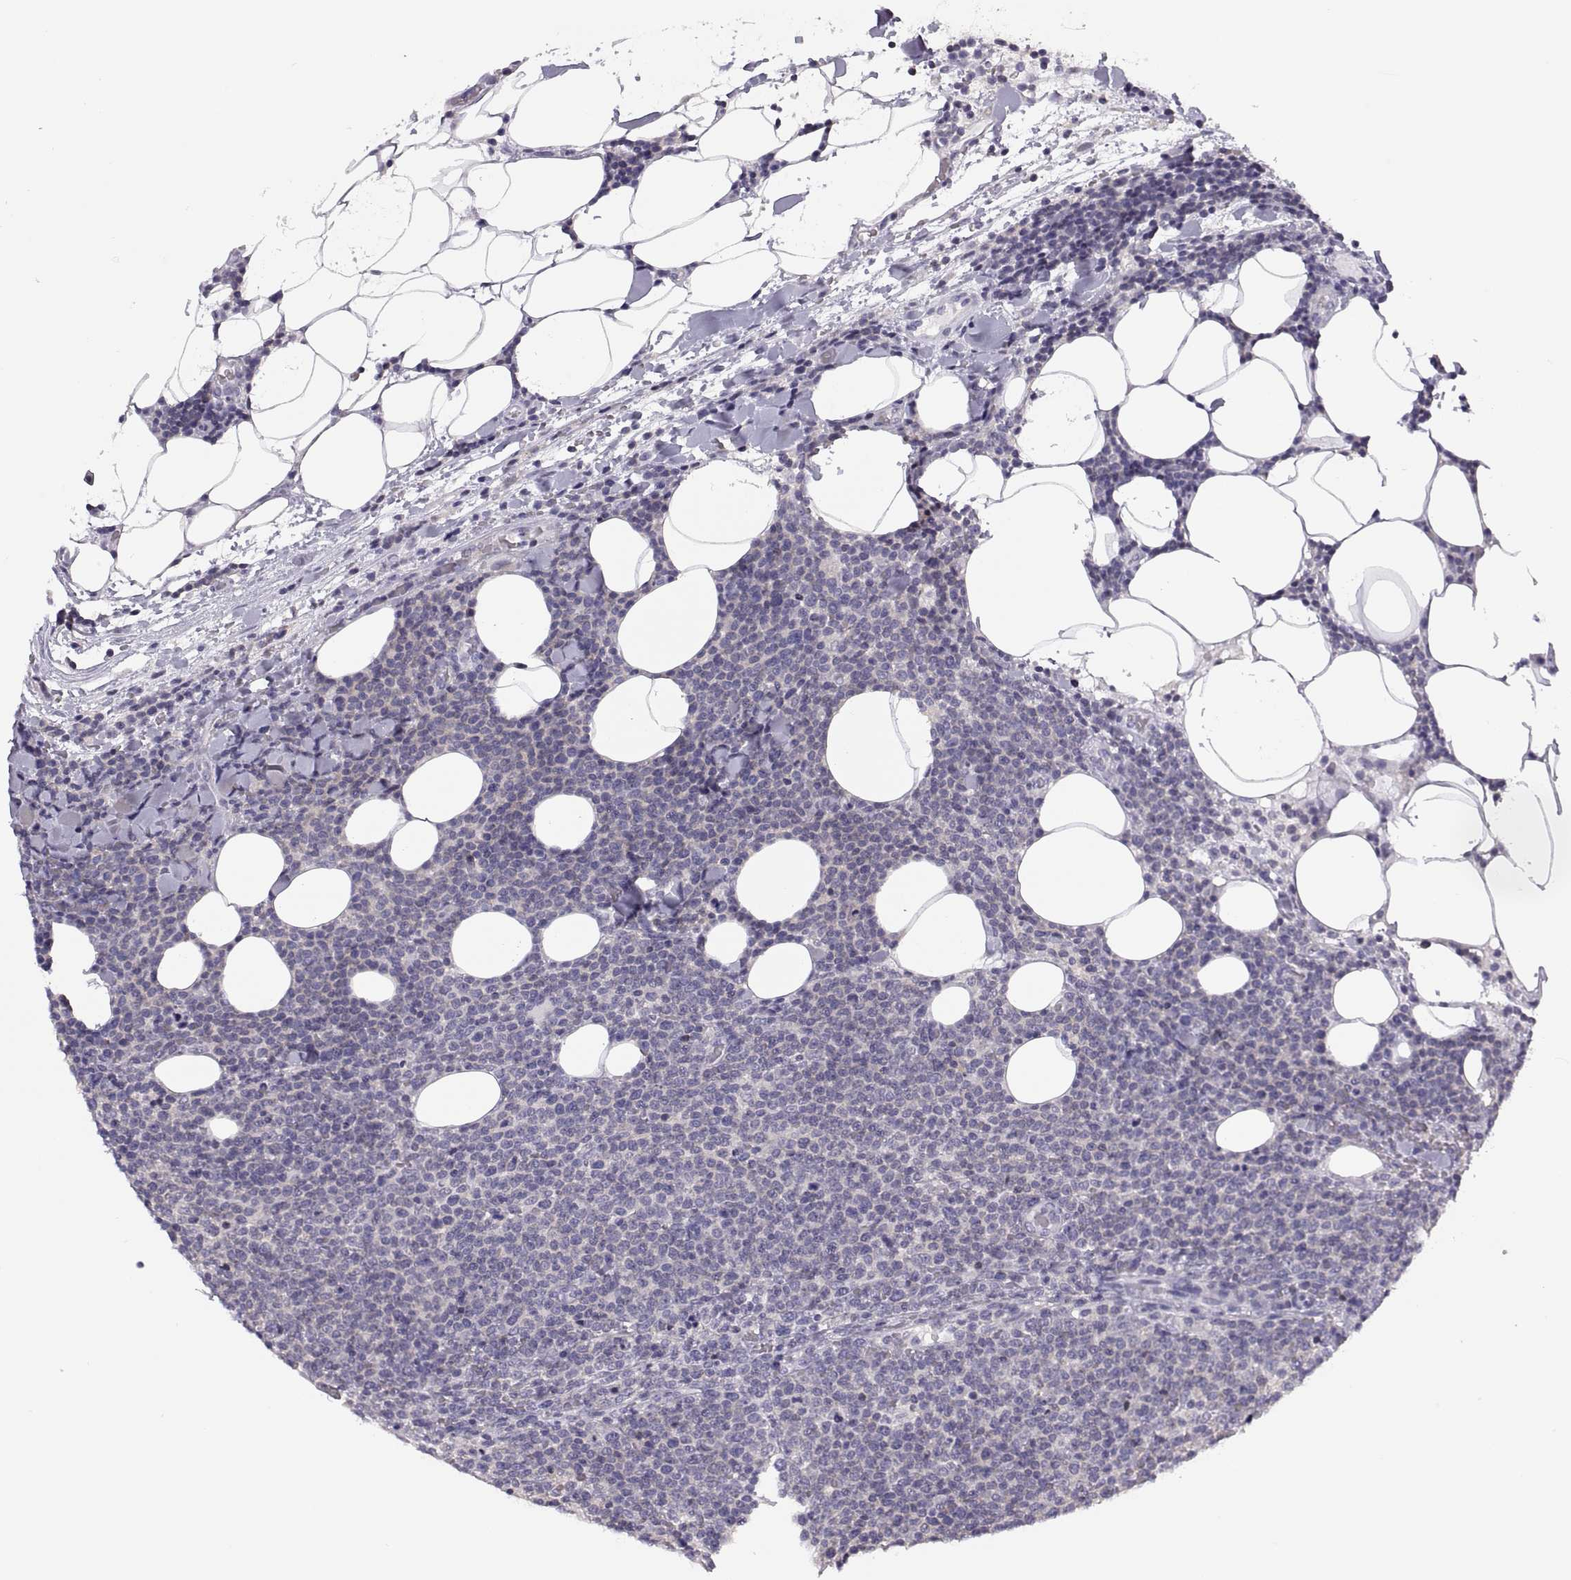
{"staining": {"intensity": "negative", "quantity": "none", "location": "none"}, "tissue": "lymphoma", "cell_type": "Tumor cells", "image_type": "cancer", "snomed": [{"axis": "morphology", "description": "Malignant lymphoma, non-Hodgkin's type, High grade"}, {"axis": "topography", "description": "Lymph node"}], "caption": "Tumor cells are negative for brown protein staining in lymphoma. (IHC, brightfield microscopy, high magnification).", "gene": "TTC21A", "patient": {"sex": "male", "age": 61}}